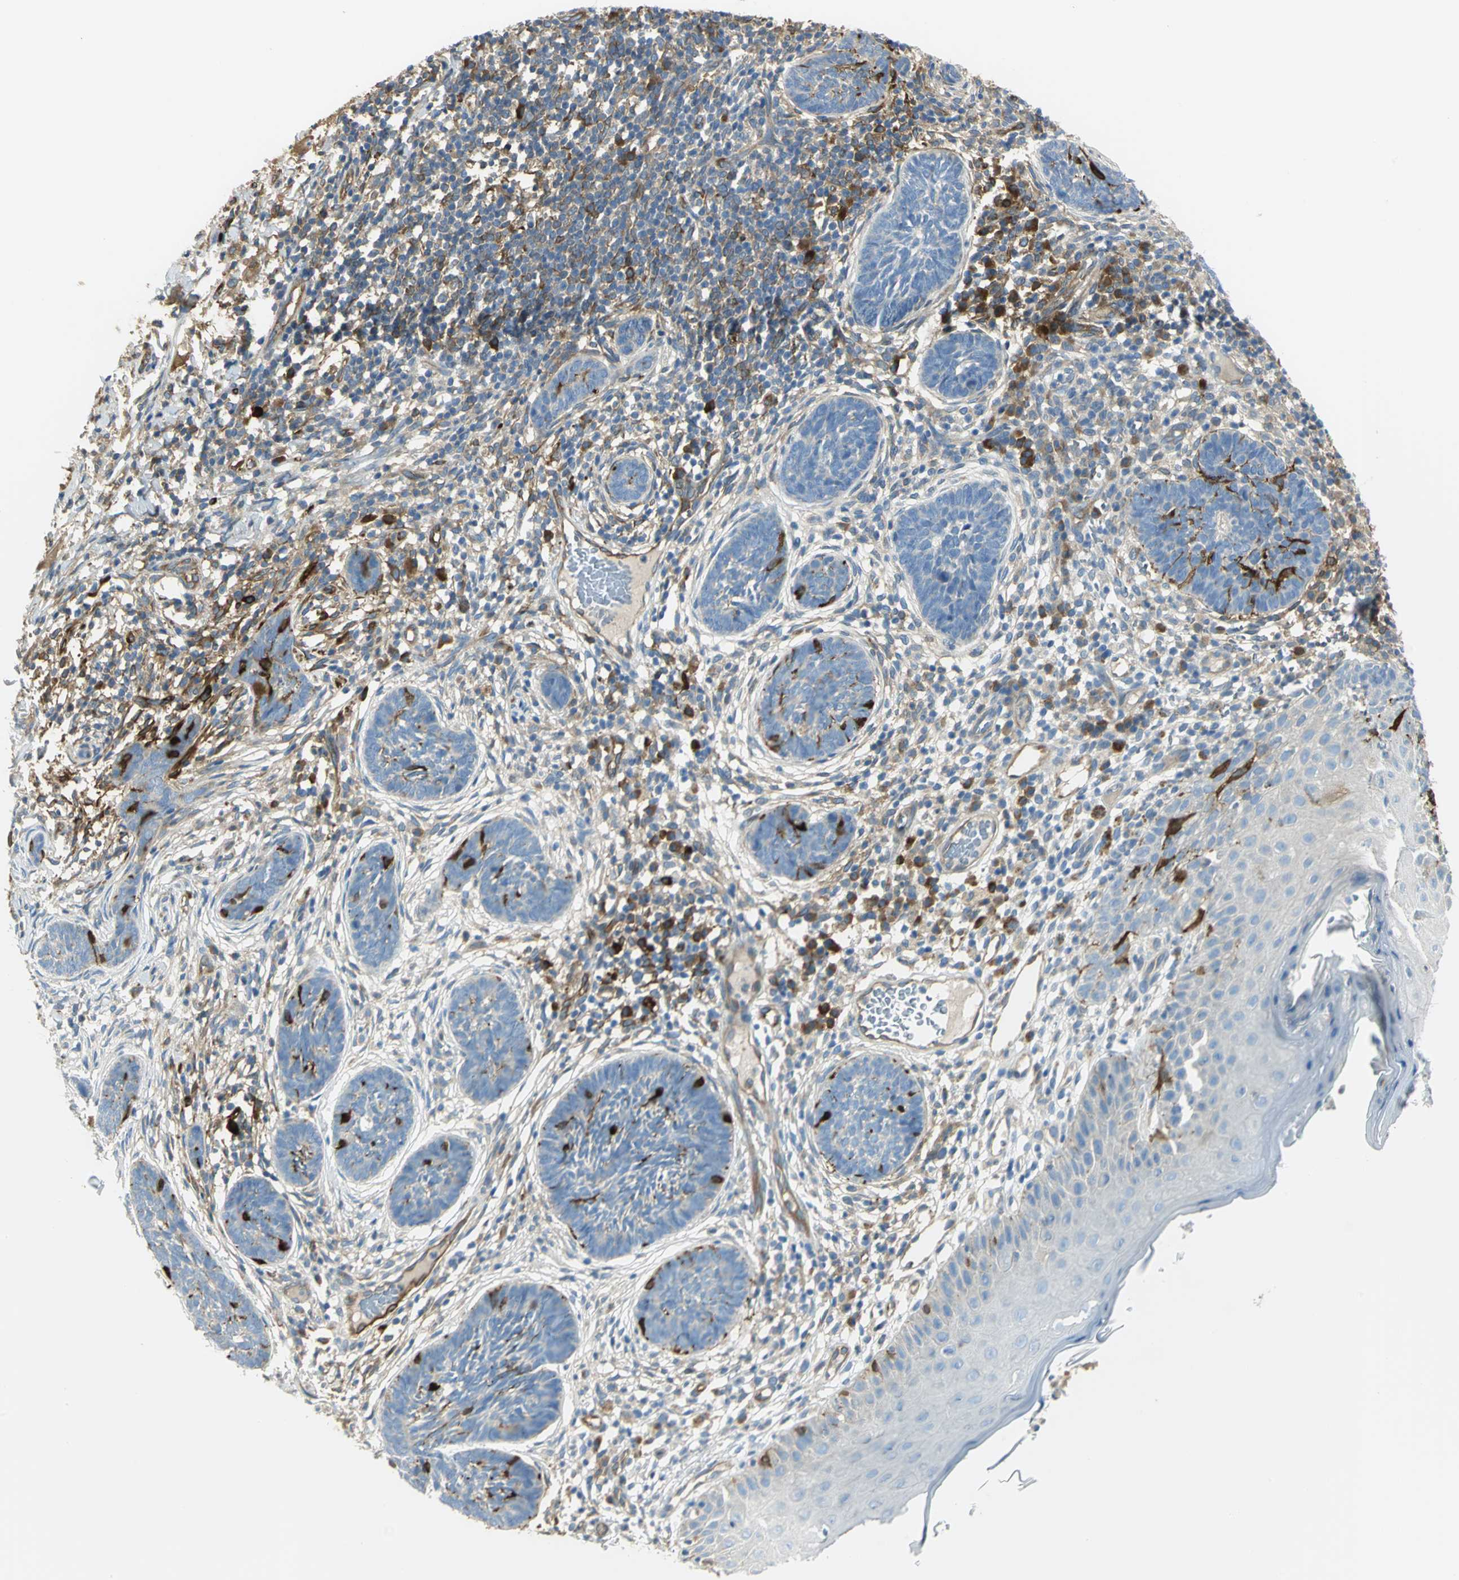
{"staining": {"intensity": "weak", "quantity": "25%-75%", "location": "cytoplasmic/membranous"}, "tissue": "skin cancer", "cell_type": "Tumor cells", "image_type": "cancer", "snomed": [{"axis": "morphology", "description": "Normal tissue, NOS"}, {"axis": "morphology", "description": "Basal cell carcinoma"}, {"axis": "topography", "description": "Skin"}], "caption": "A high-resolution histopathology image shows immunohistochemistry staining of skin cancer (basal cell carcinoma), which shows weak cytoplasmic/membranous staining in approximately 25%-75% of tumor cells. Nuclei are stained in blue.", "gene": "WARS1", "patient": {"sex": "male", "age": 87}}